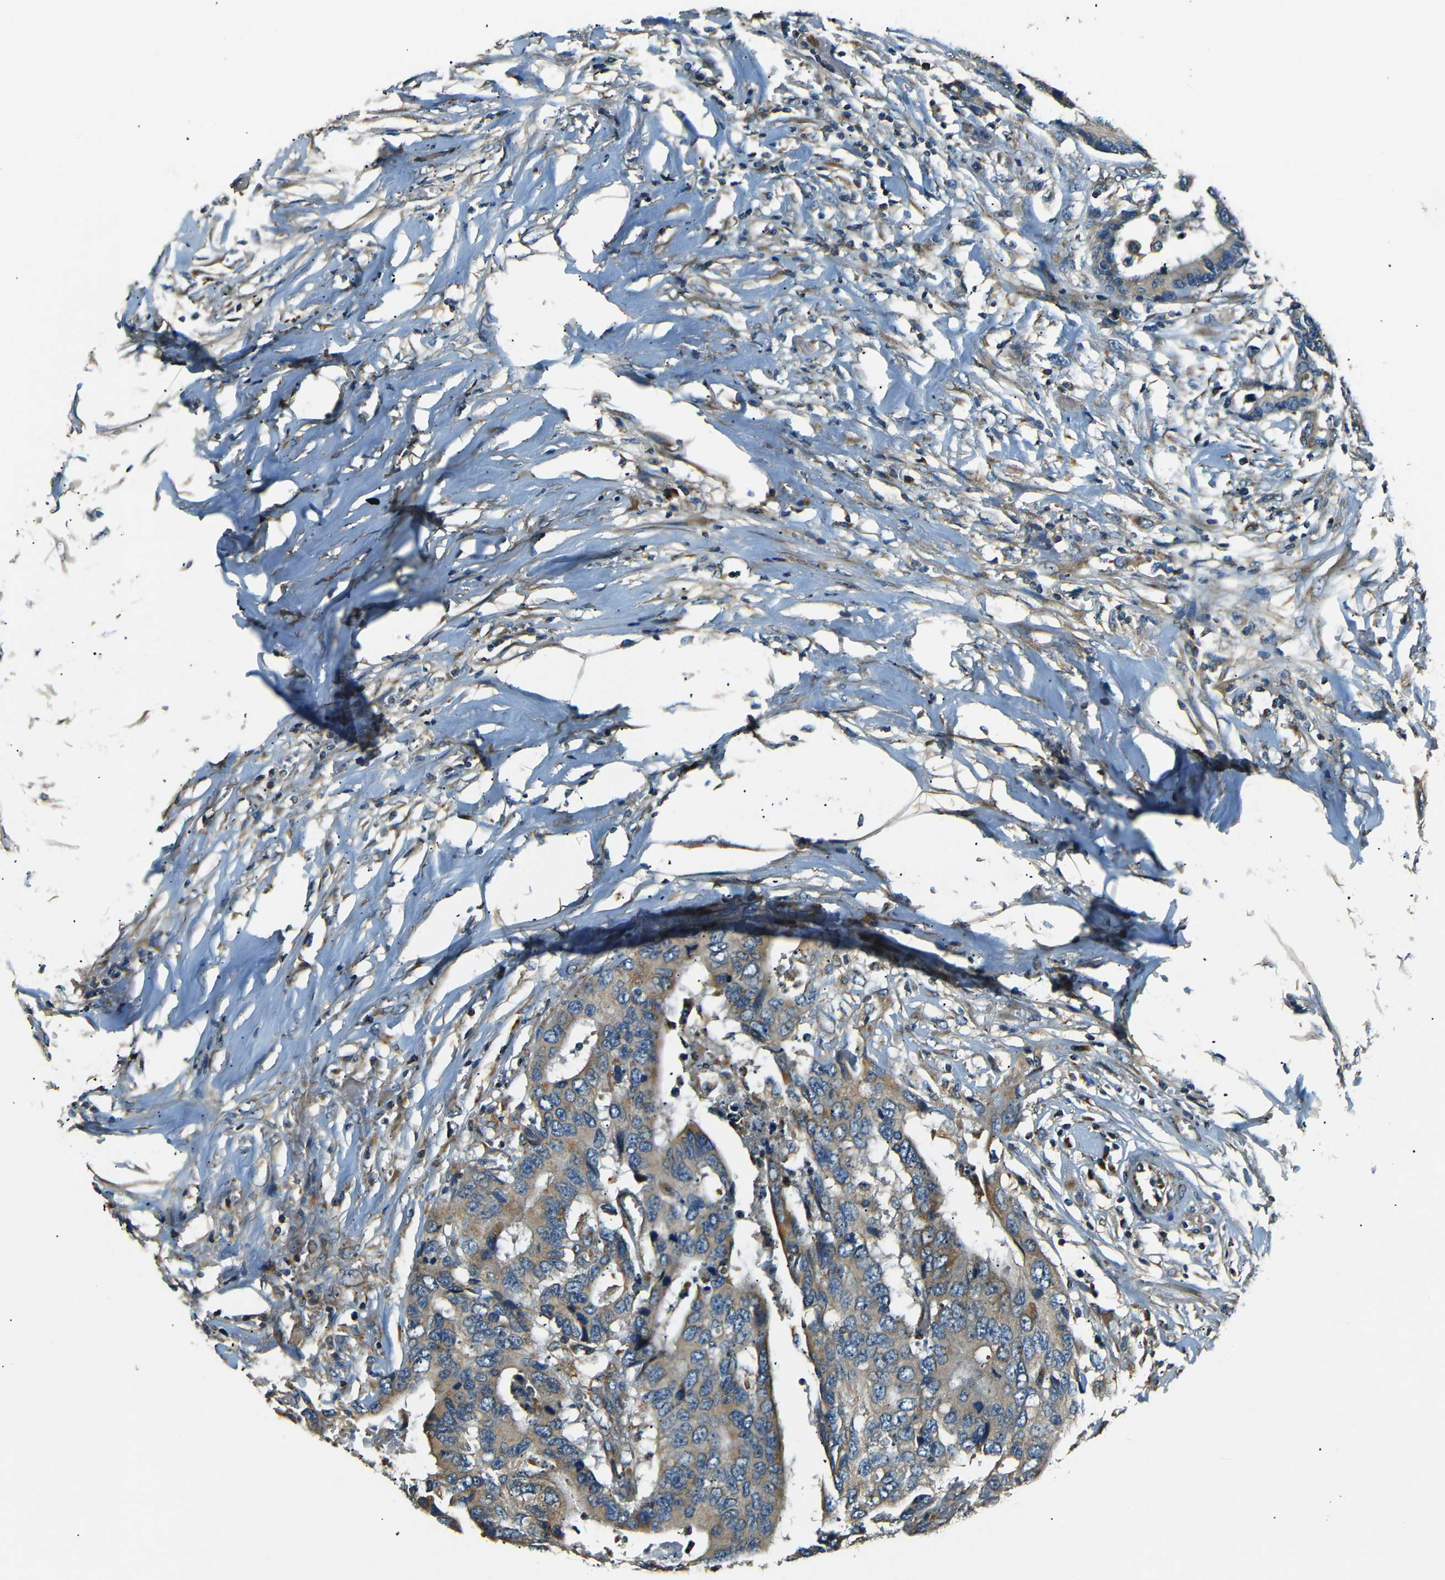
{"staining": {"intensity": "moderate", "quantity": ">75%", "location": "cytoplasmic/membranous"}, "tissue": "colorectal cancer", "cell_type": "Tumor cells", "image_type": "cancer", "snomed": [{"axis": "morphology", "description": "Adenocarcinoma, NOS"}, {"axis": "topography", "description": "Rectum"}], "caption": "Protein staining of colorectal cancer (adenocarcinoma) tissue displays moderate cytoplasmic/membranous positivity in approximately >75% of tumor cells. Using DAB (brown) and hematoxylin (blue) stains, captured at high magnification using brightfield microscopy.", "gene": "NETO2", "patient": {"sex": "male", "age": 55}}